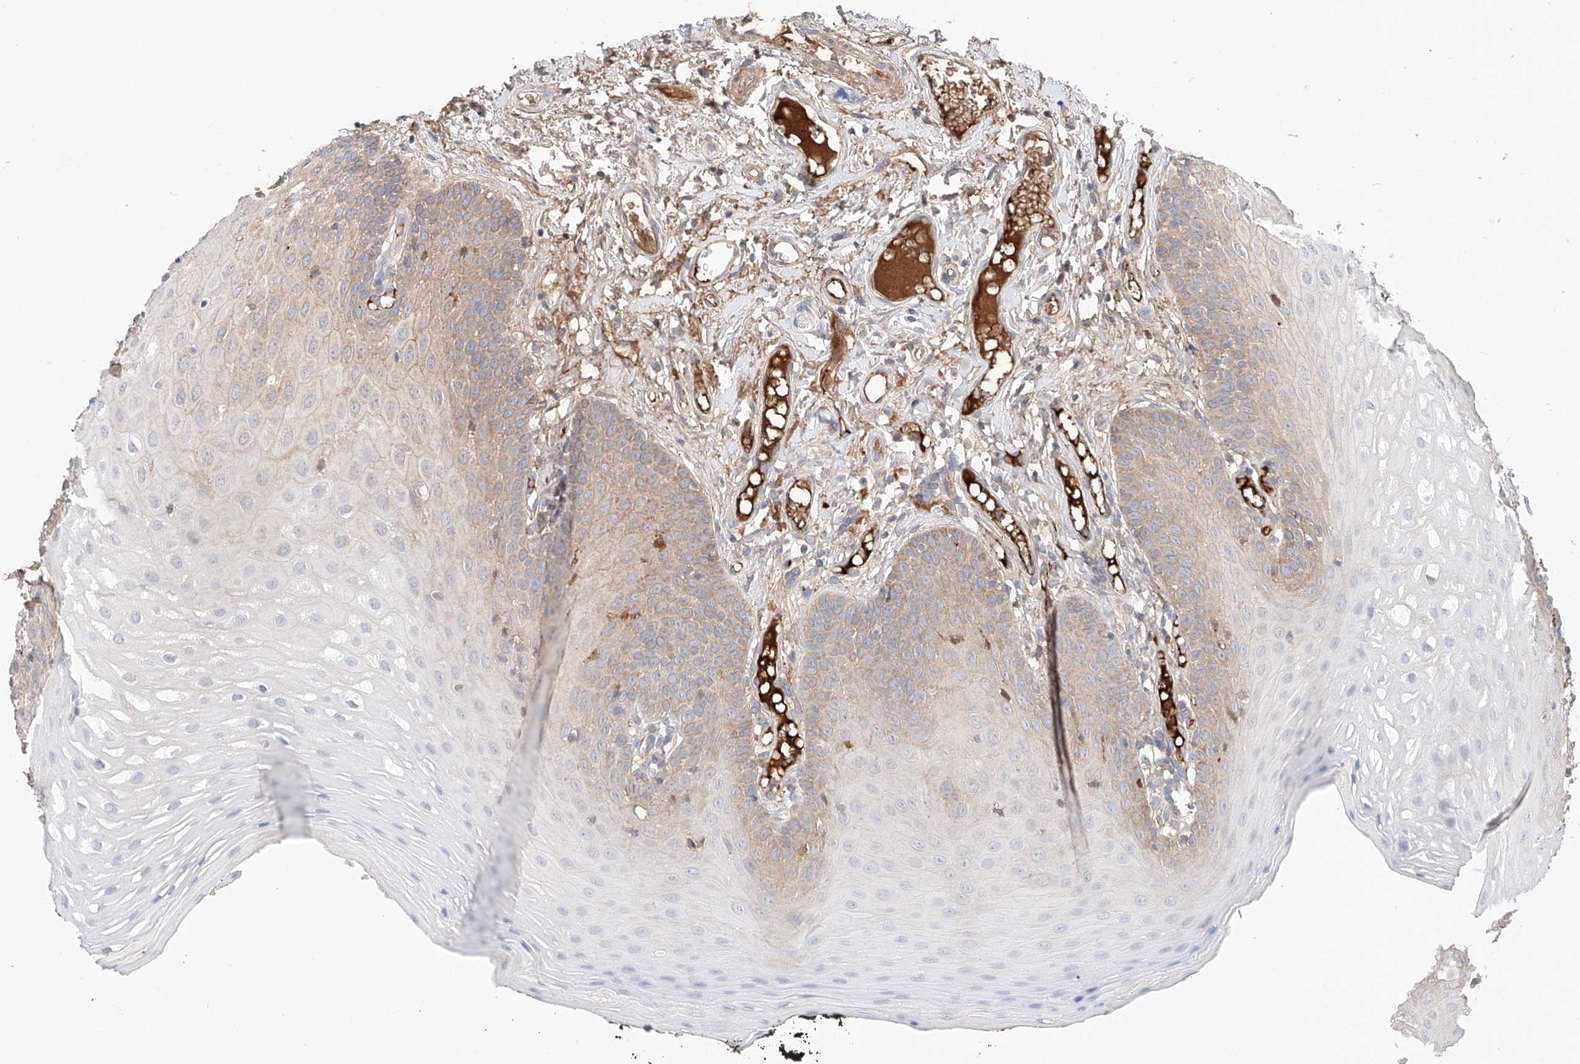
{"staining": {"intensity": "weak", "quantity": "25%-75%", "location": "cytoplasmic/membranous"}, "tissue": "oral mucosa", "cell_type": "Squamous epithelial cells", "image_type": "normal", "snomed": [{"axis": "morphology", "description": "Normal tissue, NOS"}, {"axis": "topography", "description": "Oral tissue"}], "caption": "Immunohistochemical staining of benign oral mucosa displays 25%-75% levels of weak cytoplasmic/membranous protein staining in about 25%-75% of squamous epithelial cells. (Brightfield microscopy of DAB IHC at high magnification).", "gene": "PGGT1B", "patient": {"sex": "male", "age": 74}}